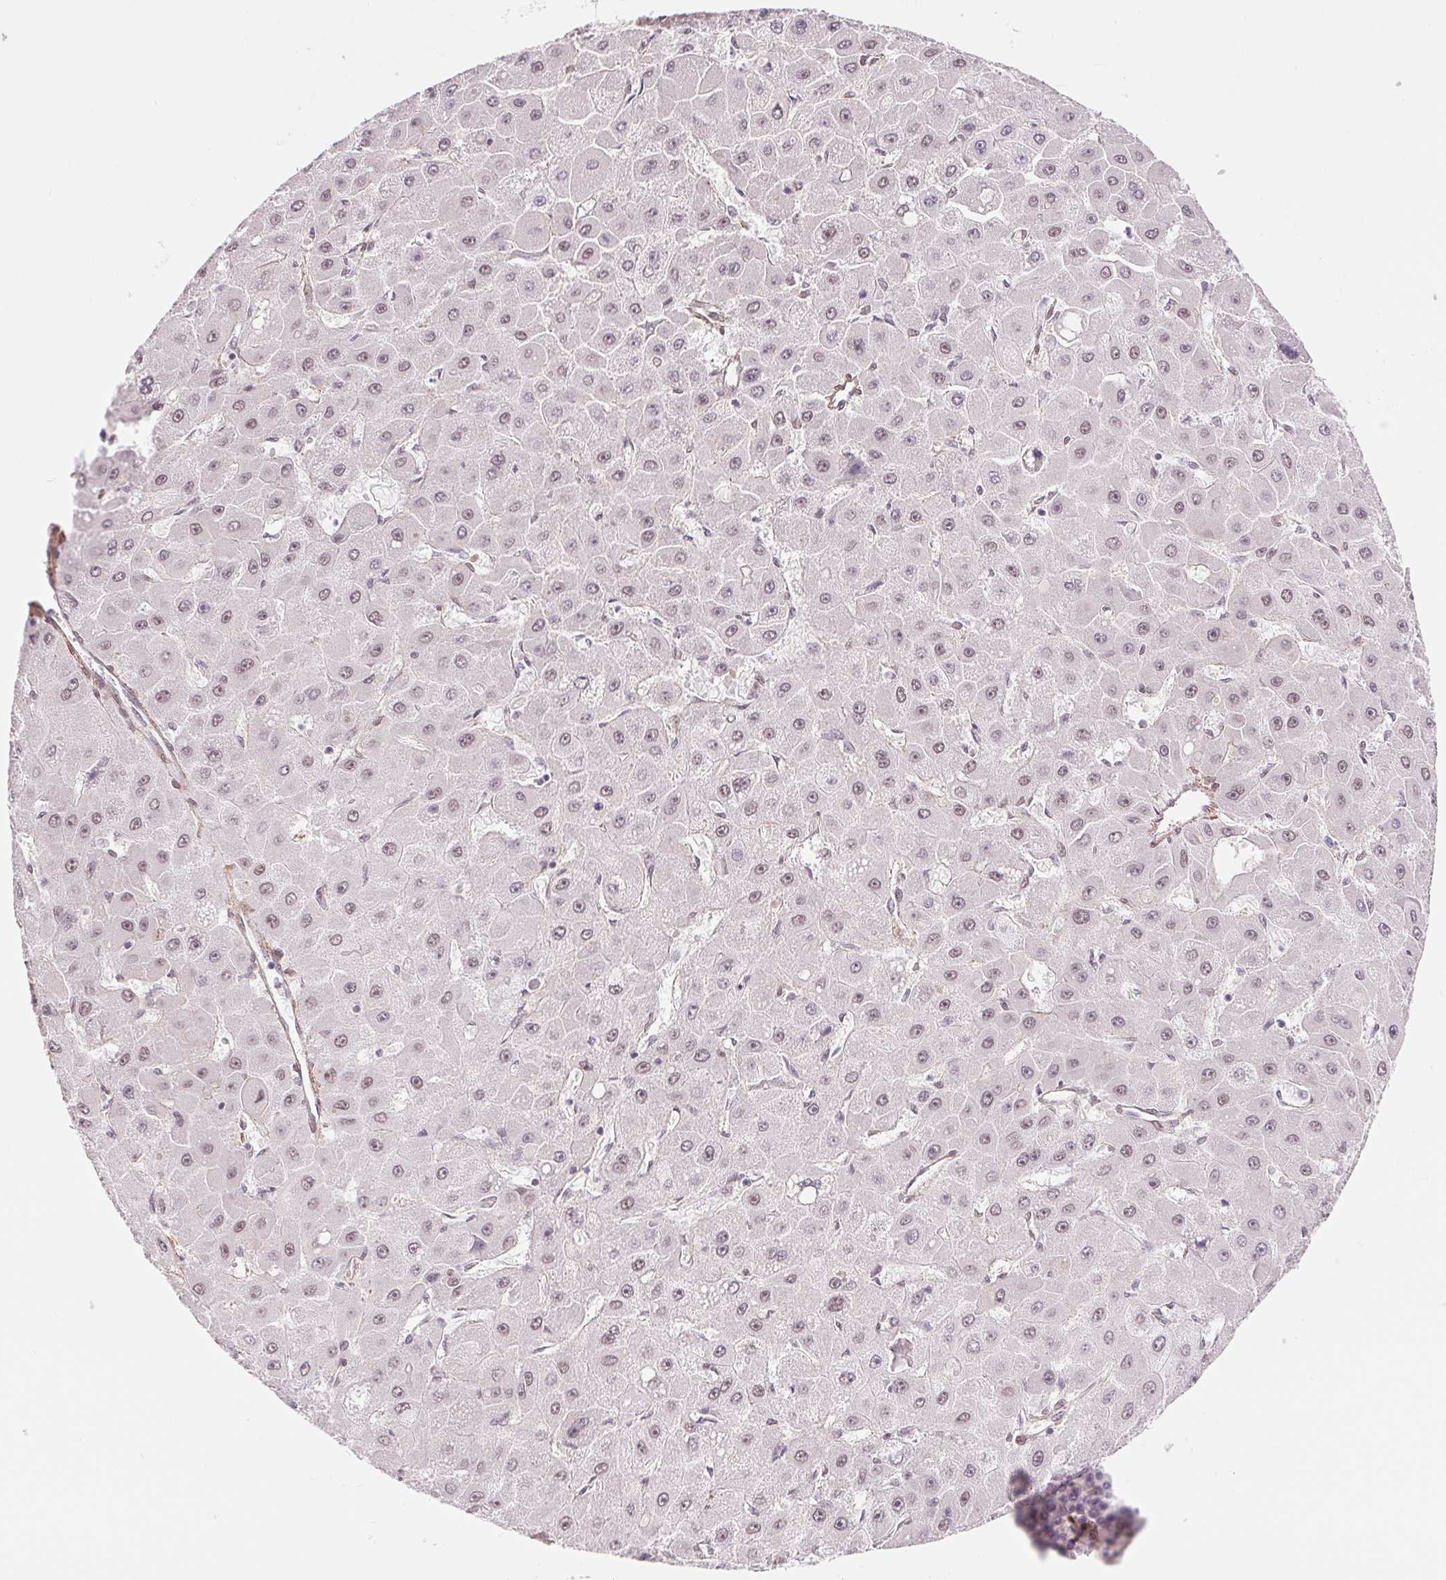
{"staining": {"intensity": "weak", "quantity": "25%-75%", "location": "nuclear"}, "tissue": "liver cancer", "cell_type": "Tumor cells", "image_type": "cancer", "snomed": [{"axis": "morphology", "description": "Carcinoma, Hepatocellular, NOS"}, {"axis": "topography", "description": "Liver"}], "caption": "Liver hepatocellular carcinoma tissue exhibits weak nuclear staining in about 25%-75% of tumor cells (DAB IHC with brightfield microscopy, high magnification).", "gene": "BCAT1", "patient": {"sex": "female", "age": 25}}